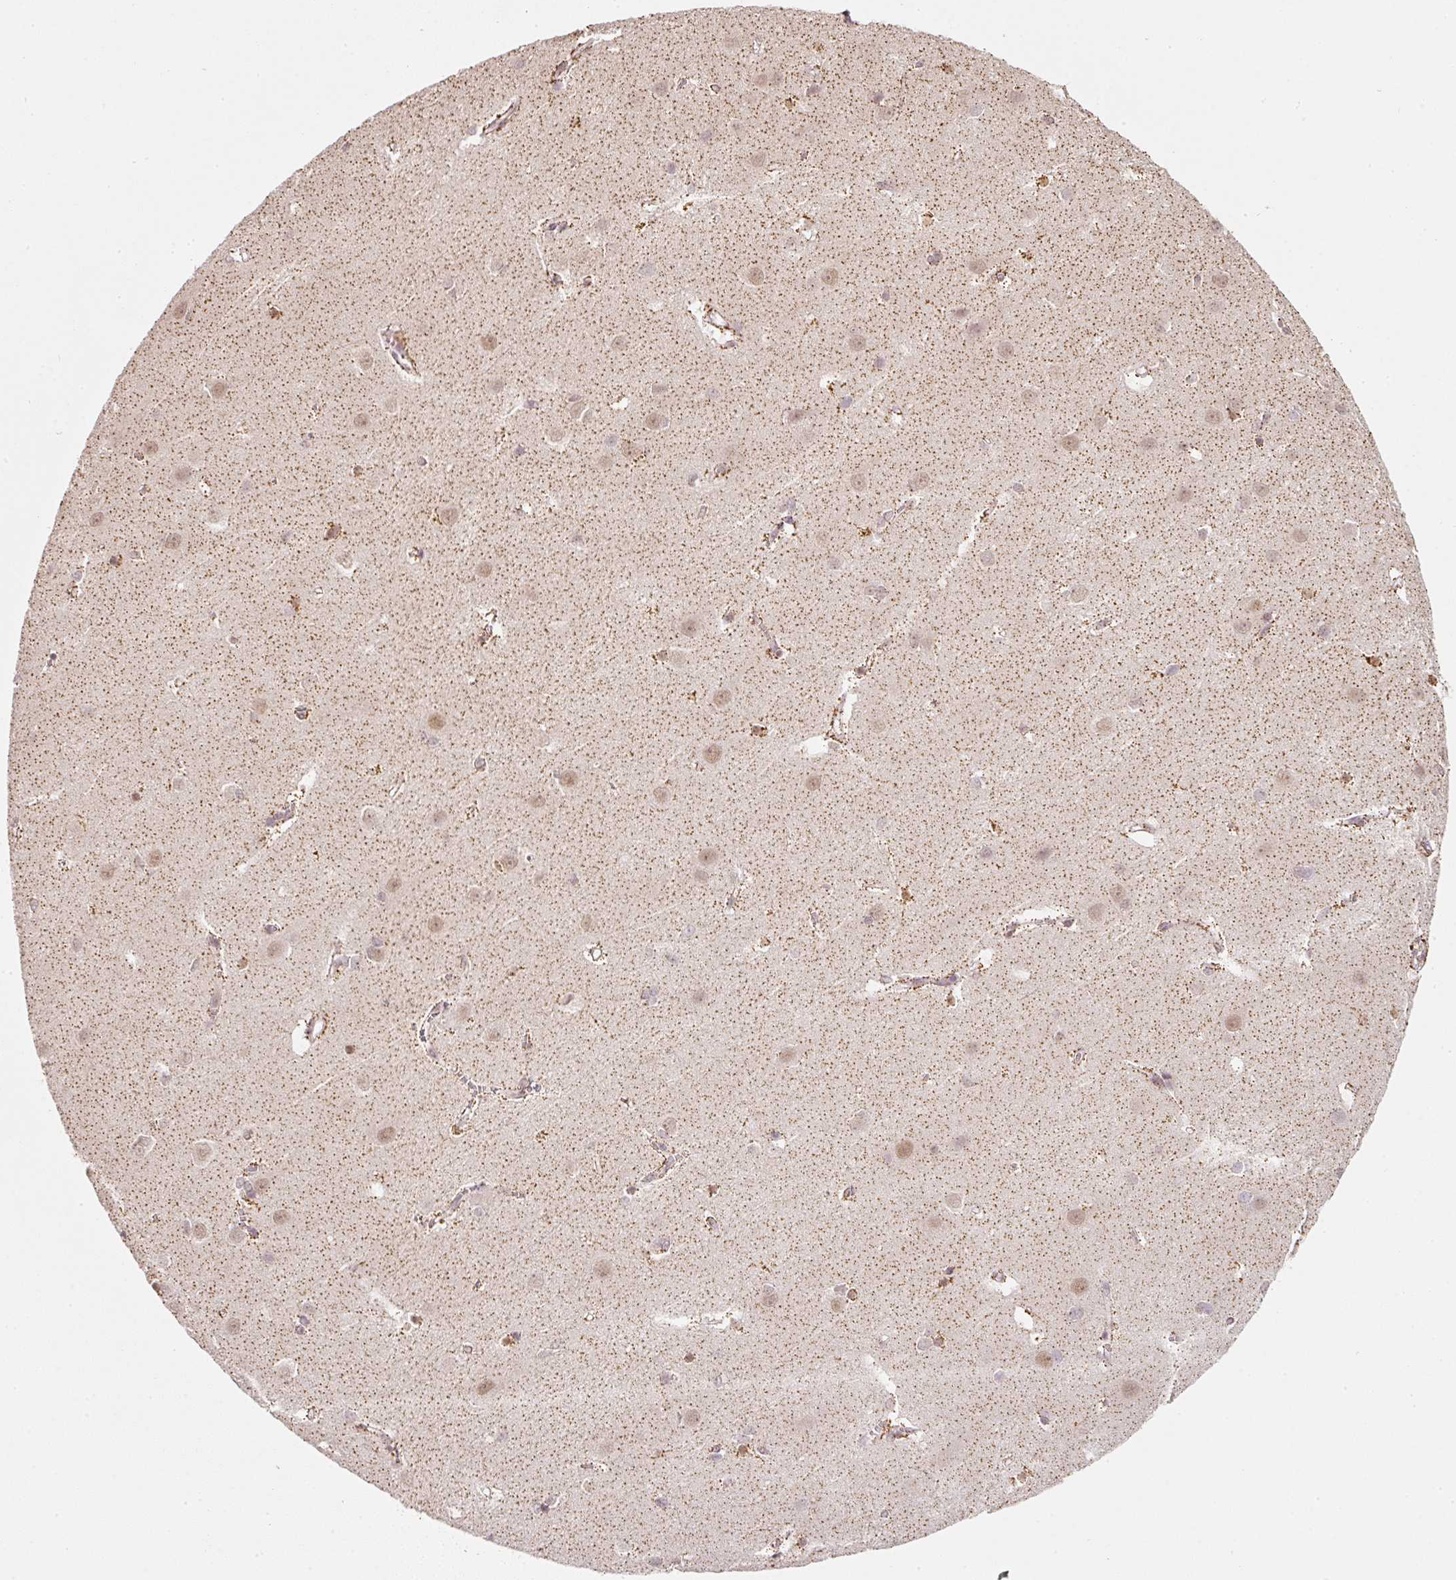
{"staining": {"intensity": "moderate", "quantity": ">75%", "location": "cytoplasmic/membranous"}, "tissue": "cerebral cortex", "cell_type": "Endothelial cells", "image_type": "normal", "snomed": [{"axis": "morphology", "description": "Normal tissue, NOS"}, {"axis": "topography", "description": "Cerebral cortex"}], "caption": "This micrograph exhibits normal cerebral cortex stained with IHC to label a protein in brown. The cytoplasmic/membranous of endothelial cells show moderate positivity for the protein. Nuclei are counter-stained blue.", "gene": "FSTL3", "patient": {"sex": "male", "age": 37}}